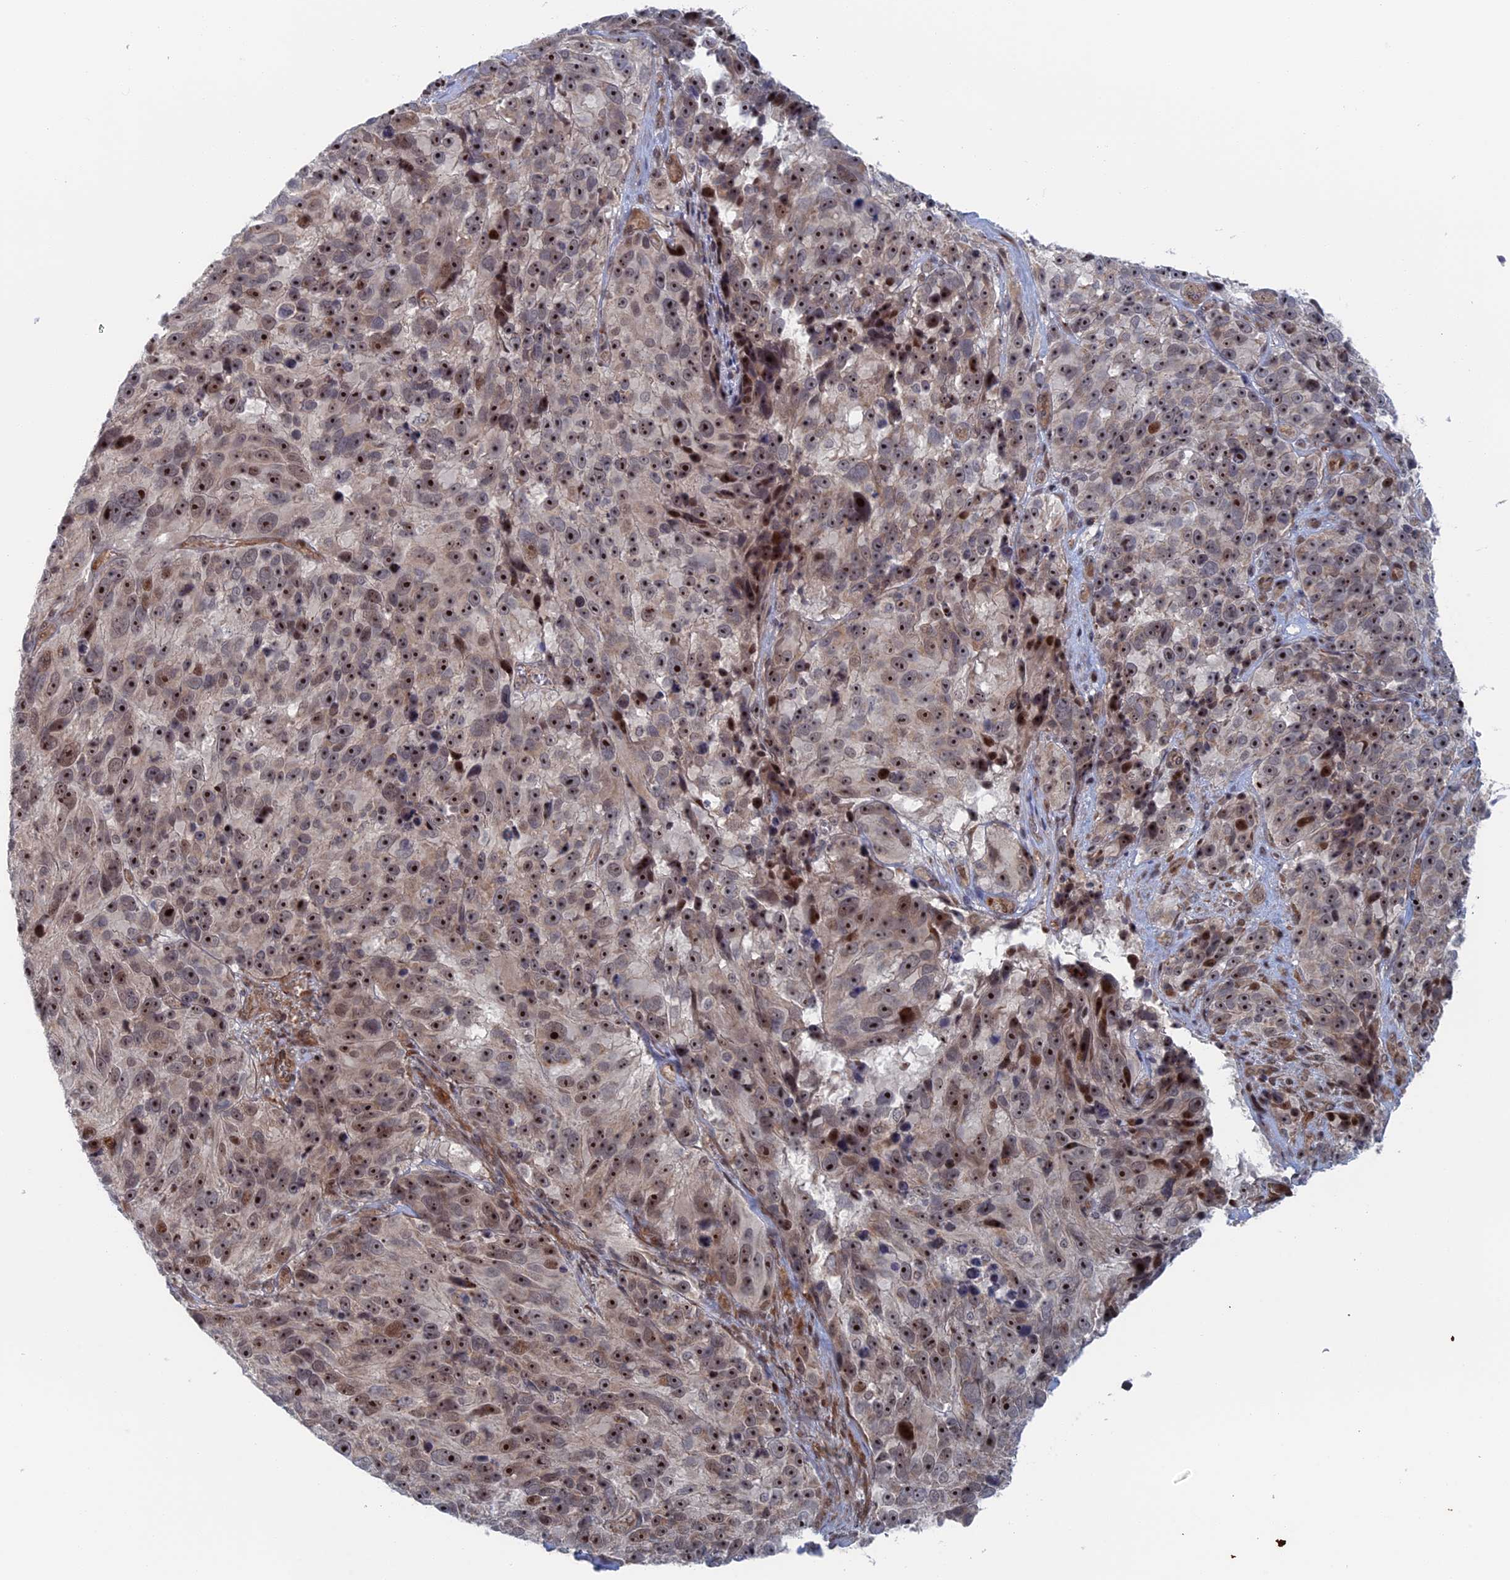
{"staining": {"intensity": "moderate", "quantity": ">75%", "location": "nuclear"}, "tissue": "melanoma", "cell_type": "Tumor cells", "image_type": "cancer", "snomed": [{"axis": "morphology", "description": "Malignant melanoma, NOS"}, {"axis": "topography", "description": "Skin"}], "caption": "Tumor cells show moderate nuclear expression in approximately >75% of cells in melanoma.", "gene": "IL7", "patient": {"sex": "male", "age": 84}}